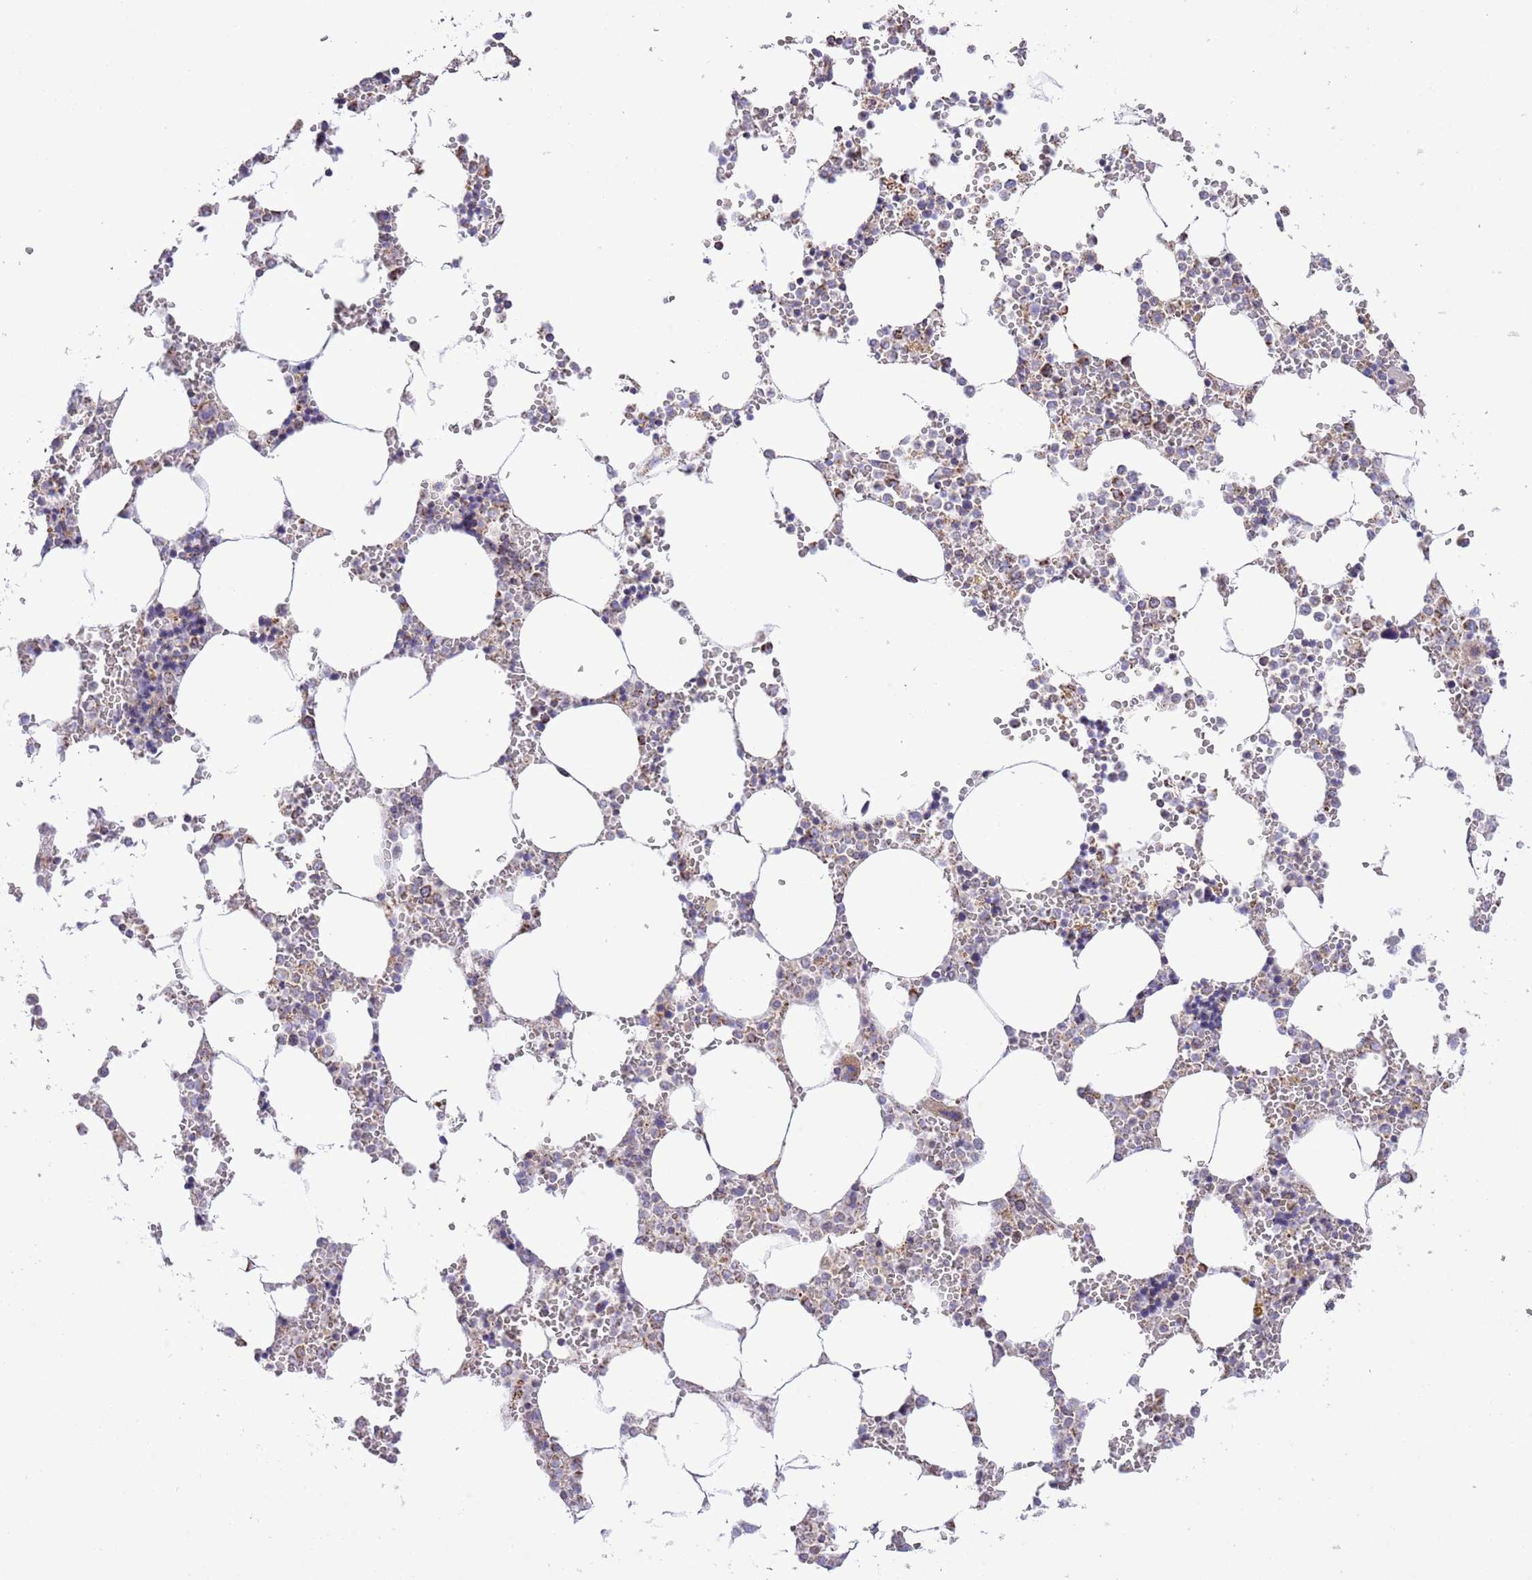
{"staining": {"intensity": "moderate", "quantity": "<25%", "location": "cytoplasmic/membranous"}, "tissue": "bone marrow", "cell_type": "Hematopoietic cells", "image_type": "normal", "snomed": [{"axis": "morphology", "description": "Normal tissue, NOS"}, {"axis": "topography", "description": "Bone marrow"}], "caption": "The histopathology image reveals a brown stain indicating the presence of a protein in the cytoplasmic/membranous of hematopoietic cells in bone marrow. (brown staining indicates protein expression, while blue staining denotes nuclei).", "gene": "TEKTIP1", "patient": {"sex": "male", "age": 64}}